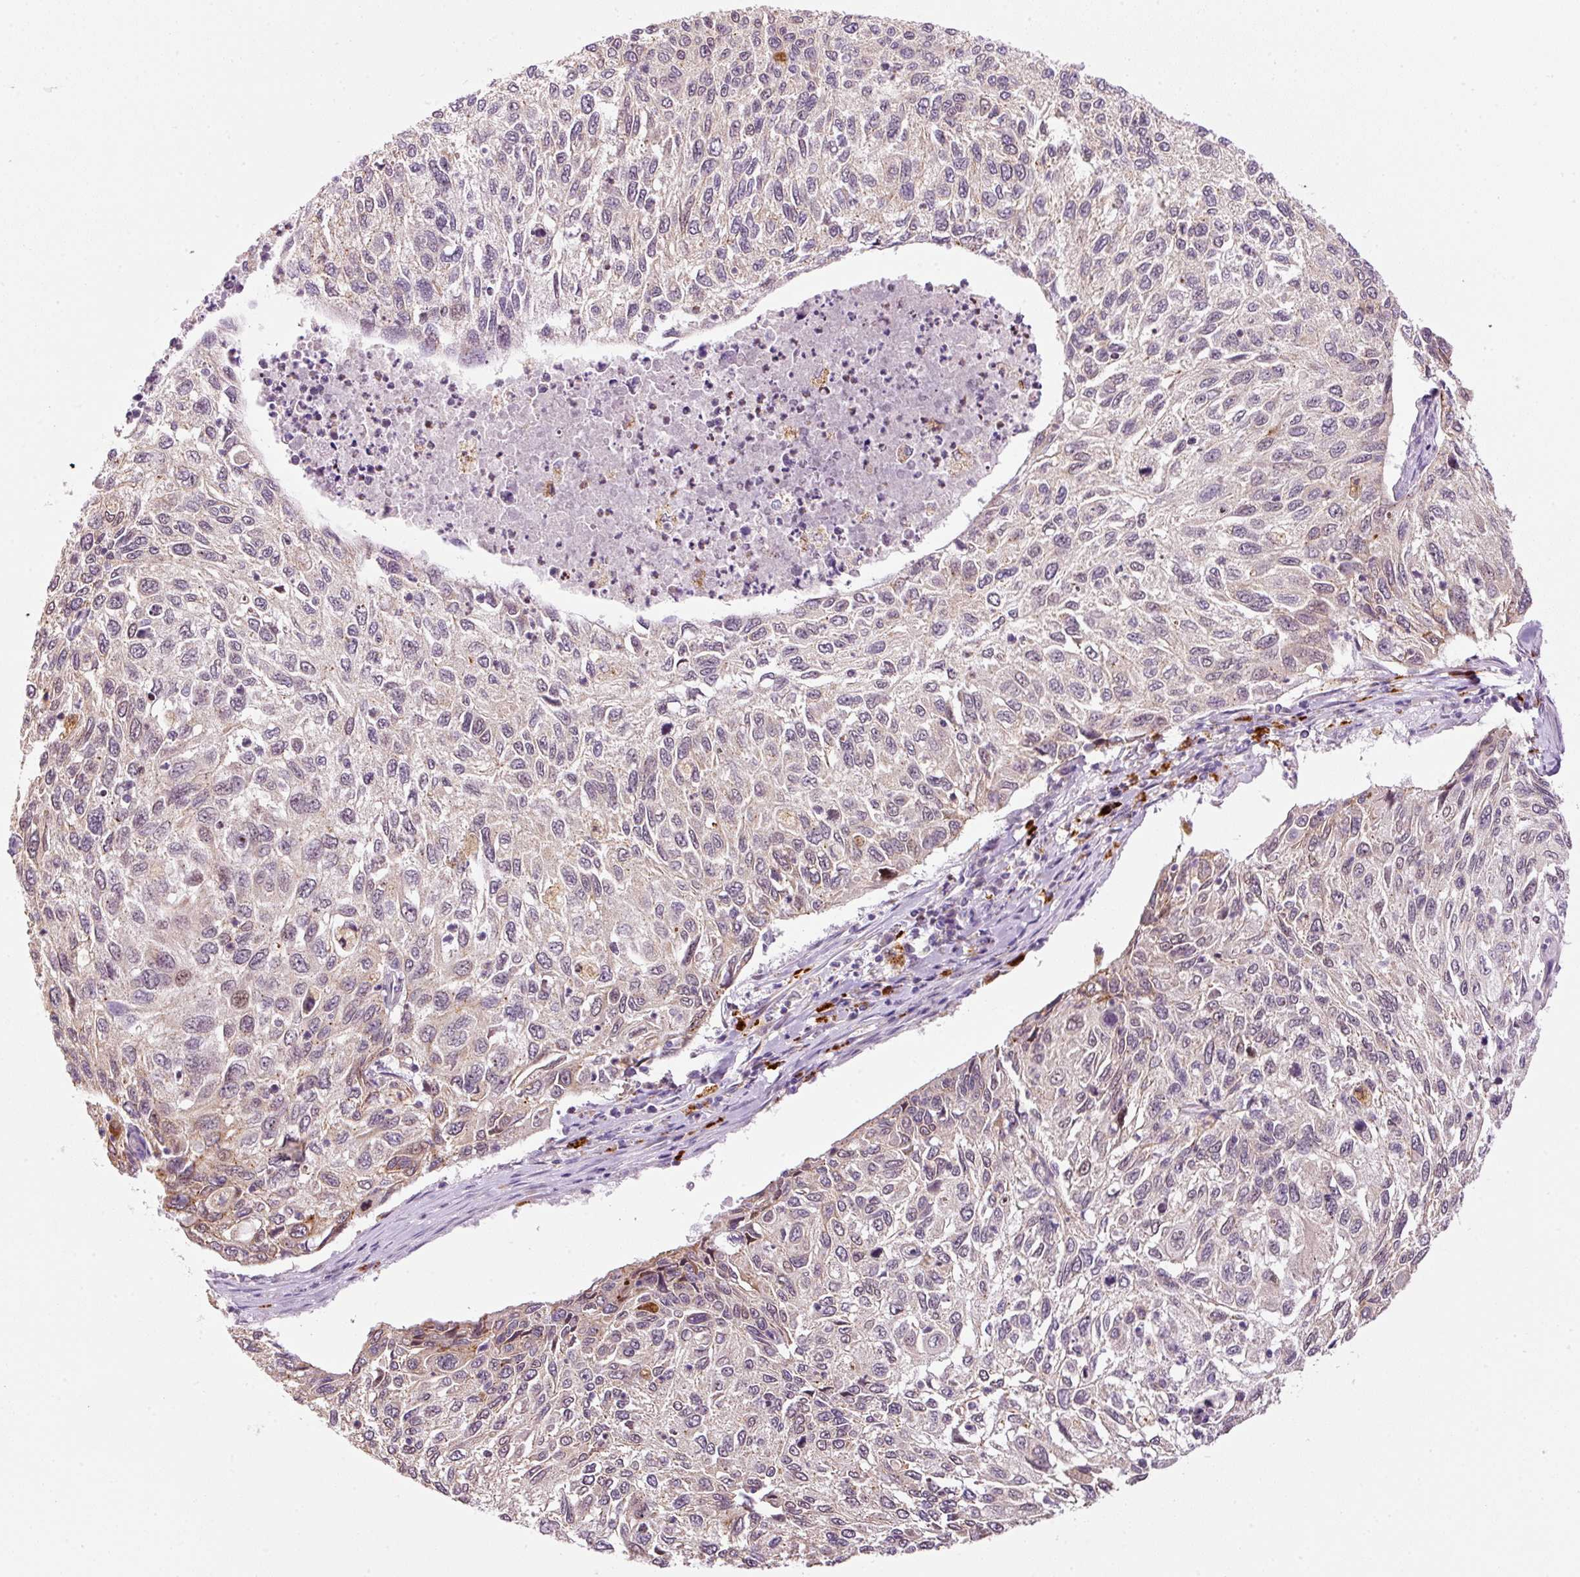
{"staining": {"intensity": "weak", "quantity": "<25%", "location": "cytoplasmic/membranous"}, "tissue": "cervical cancer", "cell_type": "Tumor cells", "image_type": "cancer", "snomed": [{"axis": "morphology", "description": "Squamous cell carcinoma, NOS"}, {"axis": "topography", "description": "Cervix"}], "caption": "Immunohistochemistry histopathology image of squamous cell carcinoma (cervical) stained for a protein (brown), which reveals no positivity in tumor cells. (DAB (3,3'-diaminobenzidine) immunohistochemistry, high magnification).", "gene": "ZNF639", "patient": {"sex": "female", "age": 70}}